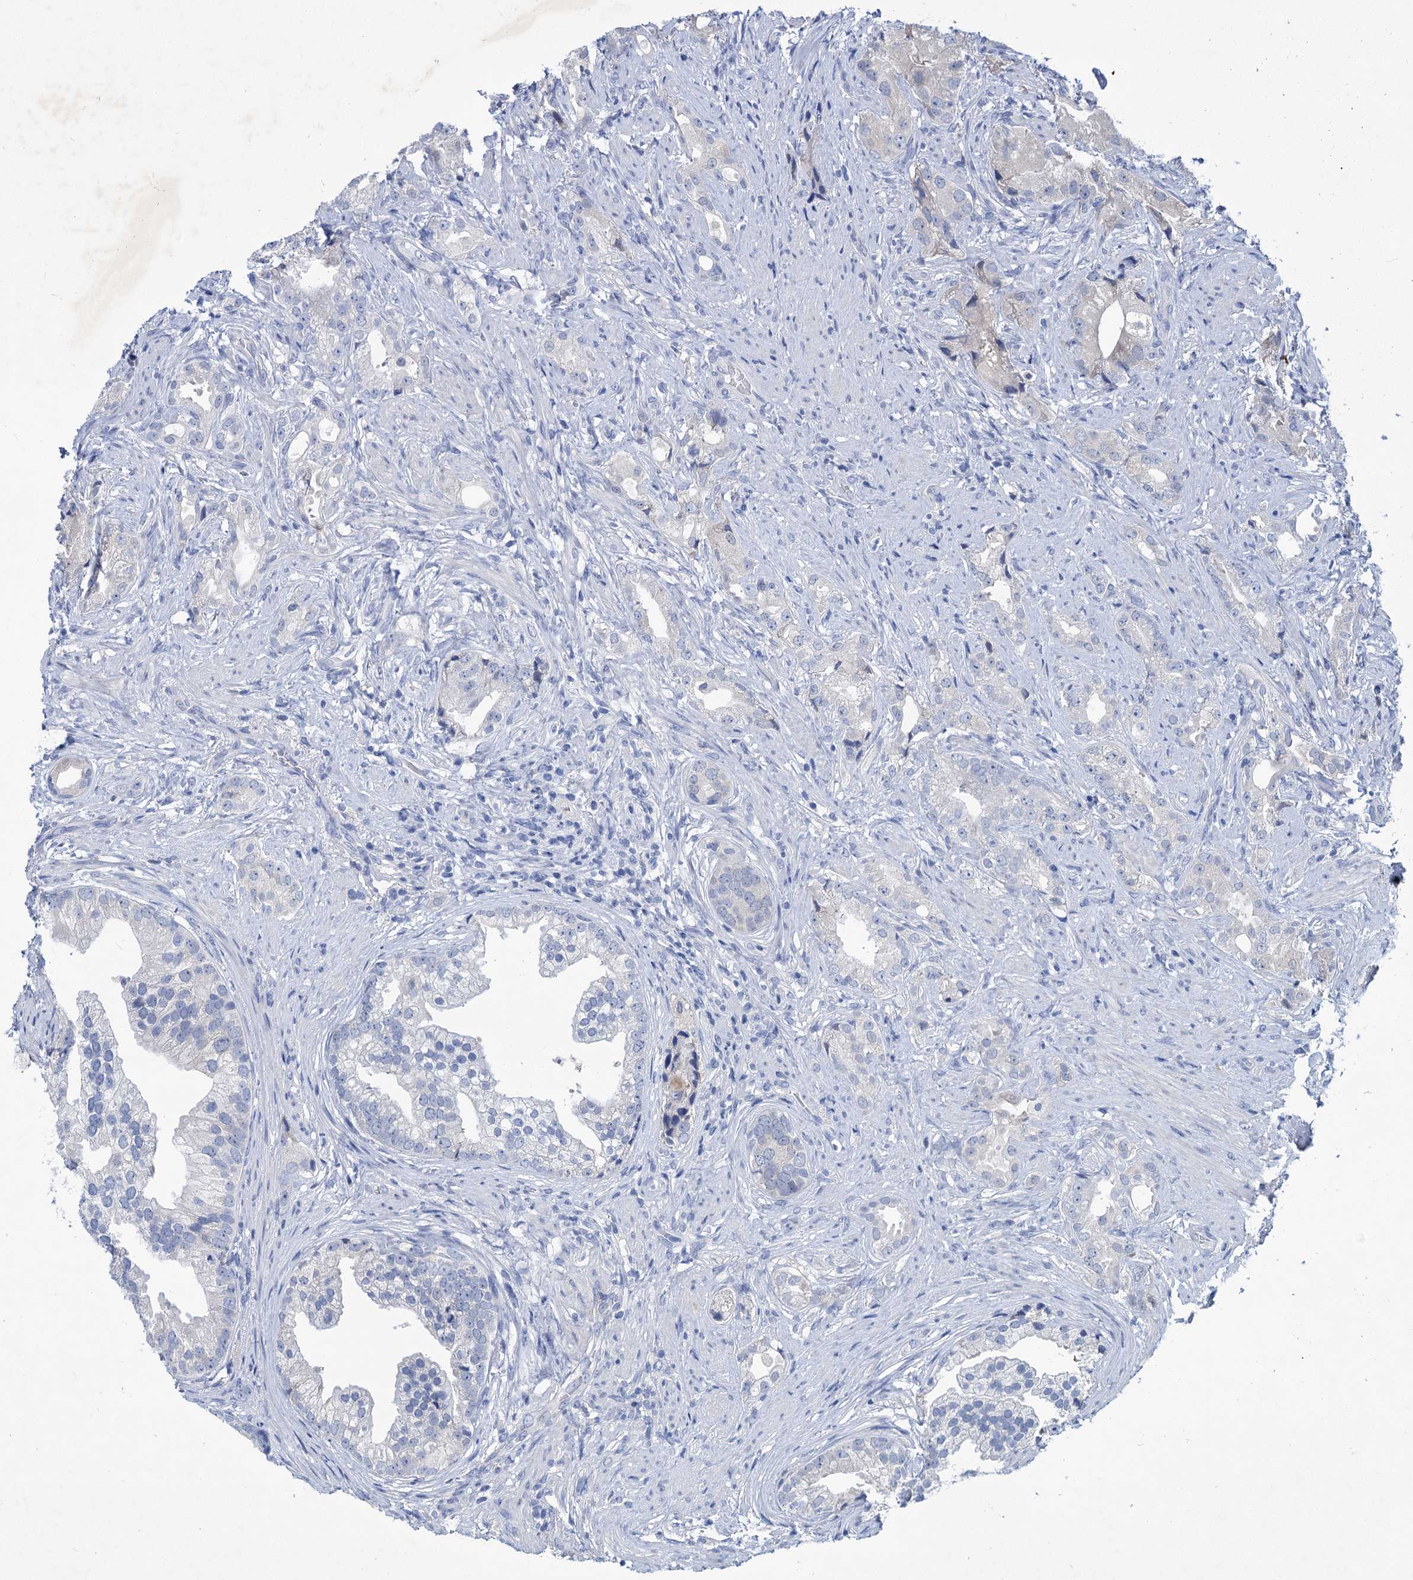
{"staining": {"intensity": "negative", "quantity": "none", "location": "none"}, "tissue": "prostate cancer", "cell_type": "Tumor cells", "image_type": "cancer", "snomed": [{"axis": "morphology", "description": "Adenocarcinoma, Low grade"}, {"axis": "topography", "description": "Prostate"}], "caption": "This is a micrograph of immunohistochemistry staining of prostate cancer (adenocarcinoma (low-grade)), which shows no expression in tumor cells.", "gene": "RTKN2", "patient": {"sex": "male", "age": 71}}